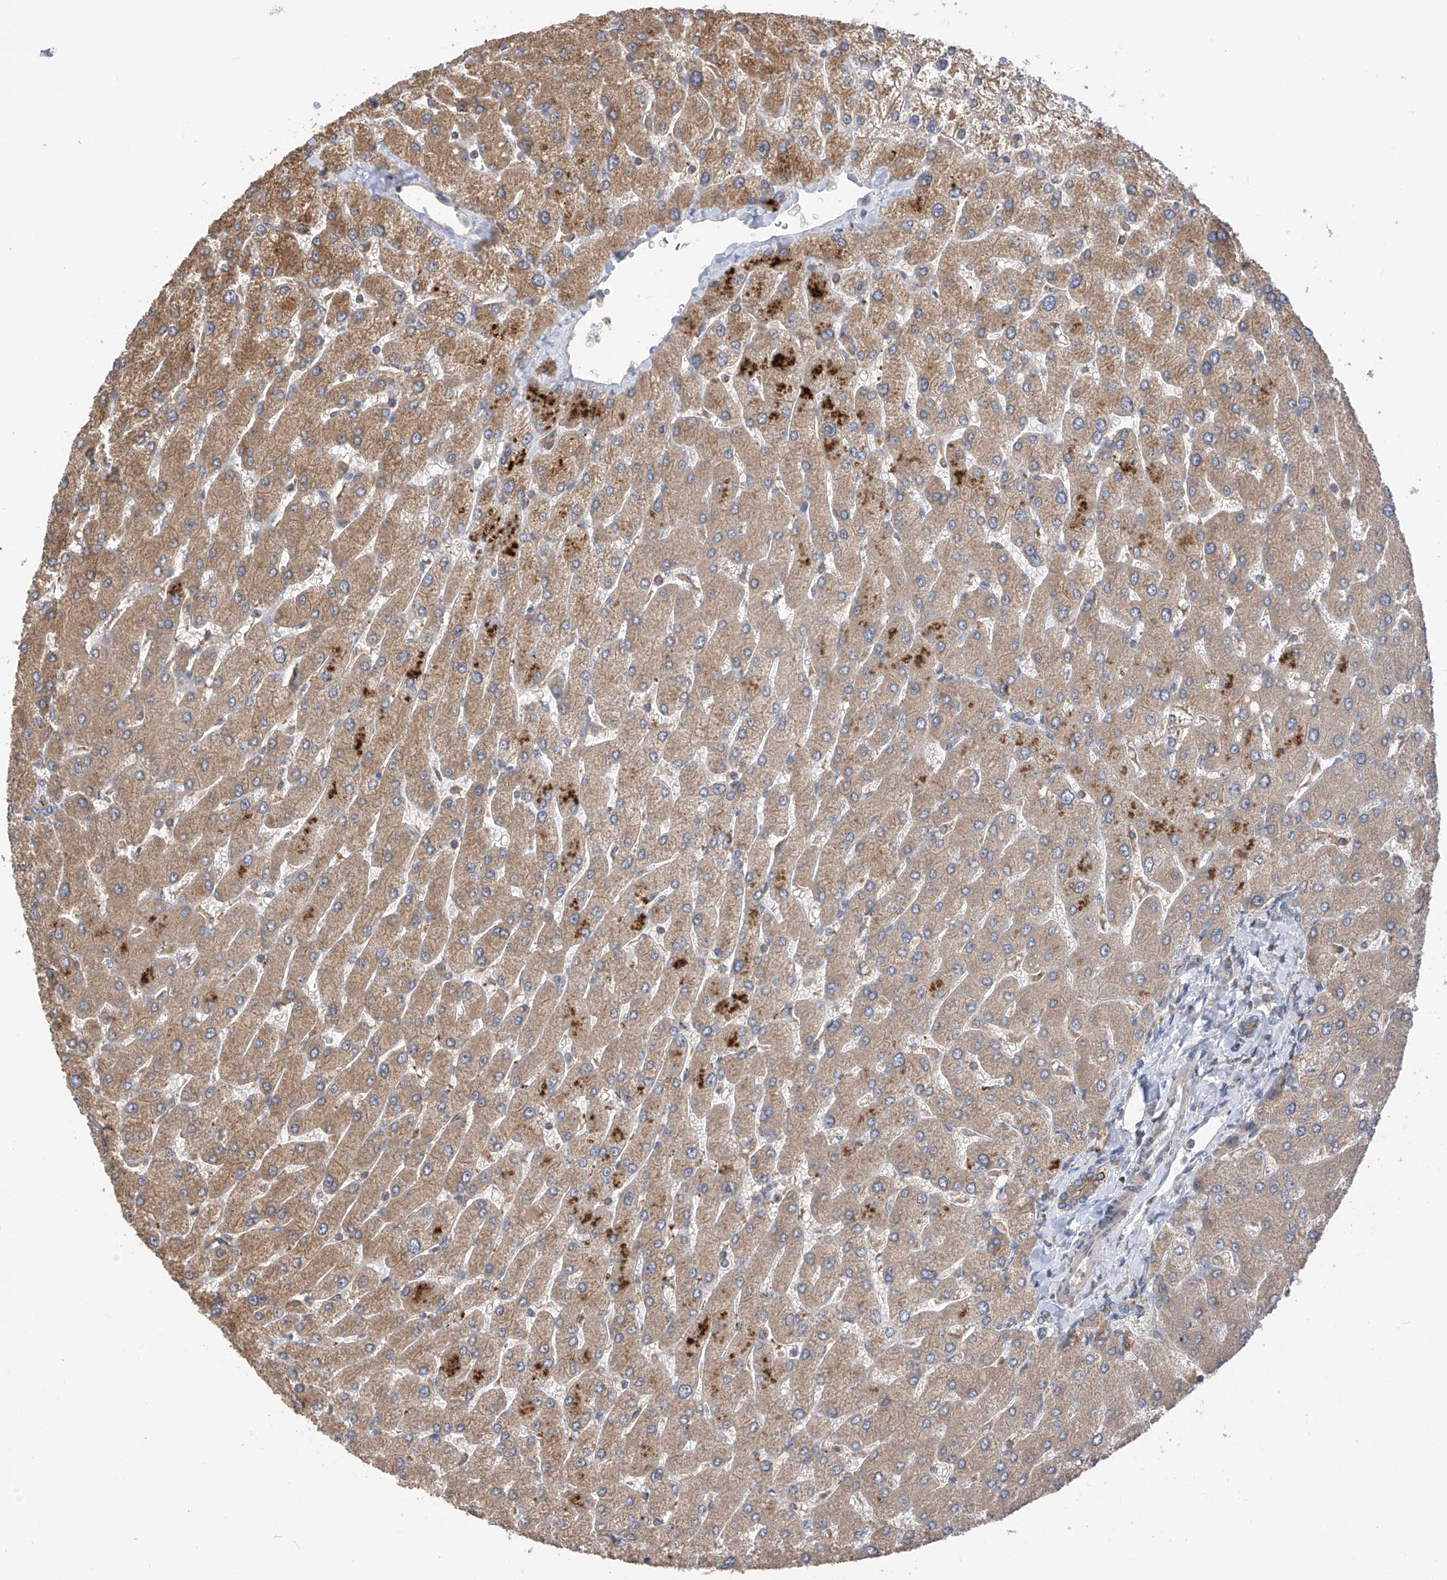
{"staining": {"intensity": "moderate", "quantity": ">75%", "location": "cytoplasmic/membranous"}, "tissue": "liver", "cell_type": "Cholangiocytes", "image_type": "normal", "snomed": [{"axis": "morphology", "description": "Normal tissue, NOS"}, {"axis": "topography", "description": "Liver"}], "caption": "Cholangiocytes display medium levels of moderate cytoplasmic/membranous positivity in approximately >75% of cells in benign liver.", "gene": "RPAIN", "patient": {"sex": "male", "age": 55}}